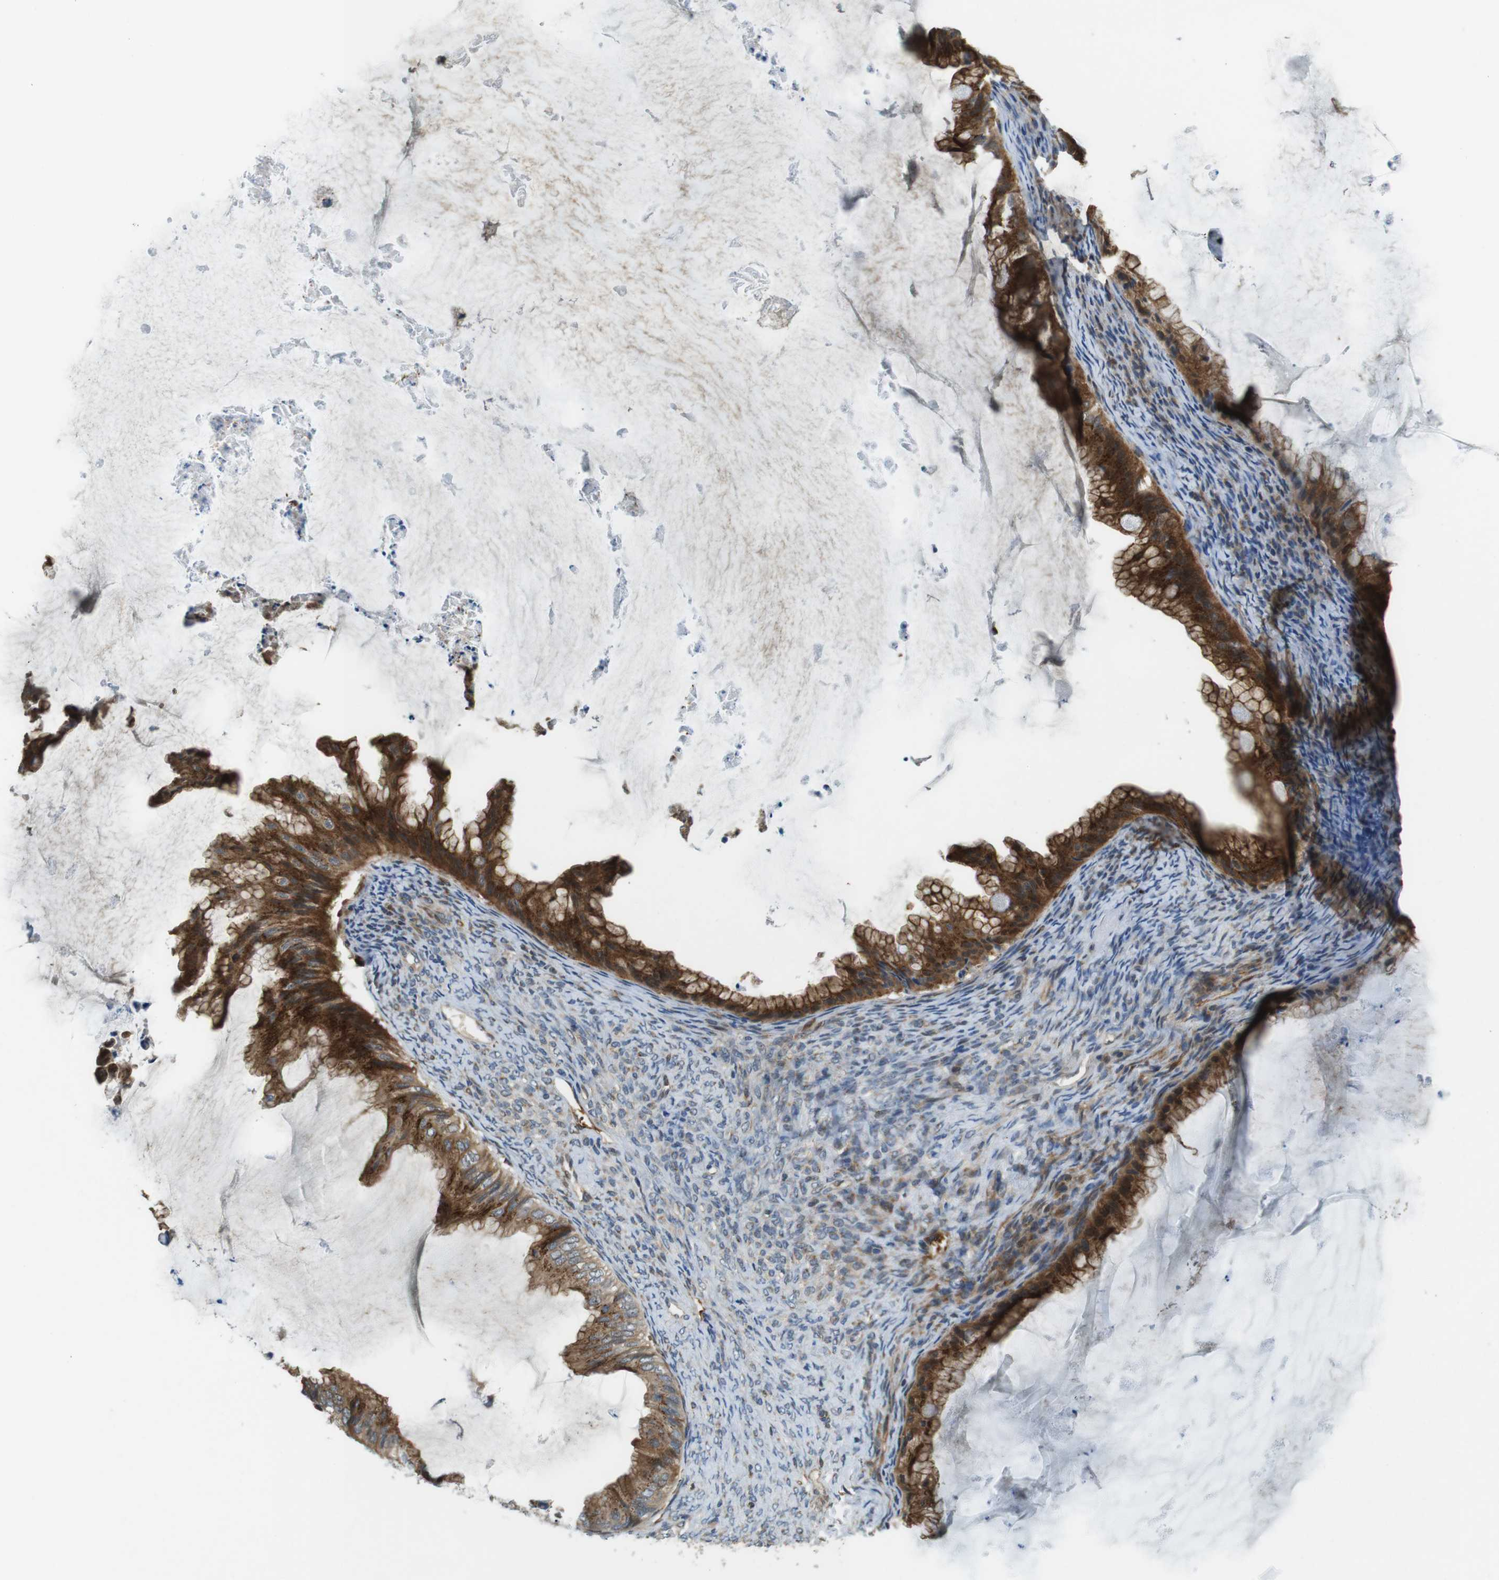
{"staining": {"intensity": "strong", "quantity": ">75%", "location": "cytoplasmic/membranous"}, "tissue": "ovarian cancer", "cell_type": "Tumor cells", "image_type": "cancer", "snomed": [{"axis": "morphology", "description": "Cystadenocarcinoma, mucinous, NOS"}, {"axis": "topography", "description": "Ovary"}], "caption": "Strong cytoplasmic/membranous protein staining is appreciated in about >75% of tumor cells in ovarian cancer.", "gene": "PALD1", "patient": {"sex": "female", "age": 61}}